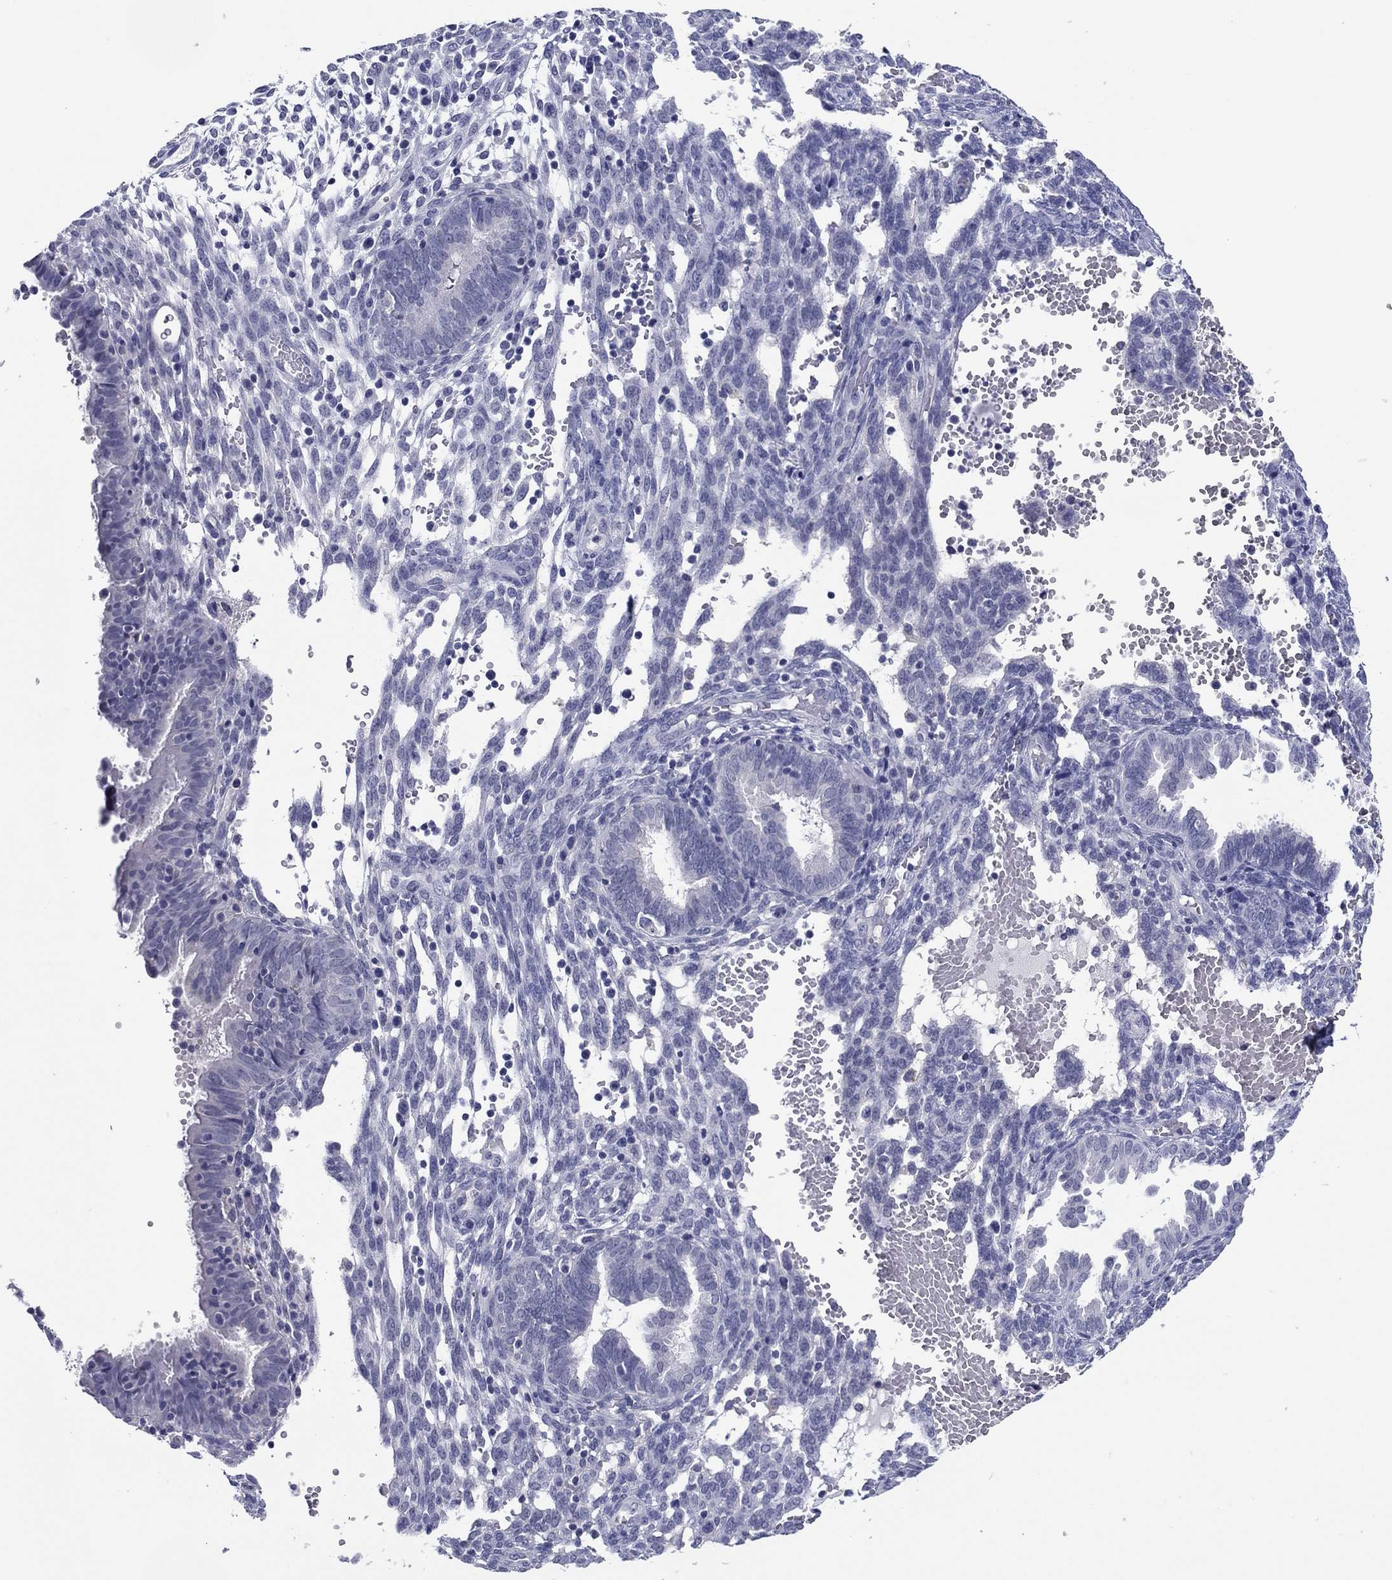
{"staining": {"intensity": "negative", "quantity": "none", "location": "none"}, "tissue": "endometrium", "cell_type": "Cells in endometrial stroma", "image_type": "normal", "snomed": [{"axis": "morphology", "description": "Normal tissue, NOS"}, {"axis": "topography", "description": "Endometrium"}], "caption": "Immunohistochemical staining of unremarkable endometrium reveals no significant staining in cells in endometrial stroma.", "gene": "TCFL5", "patient": {"sex": "female", "age": 42}}